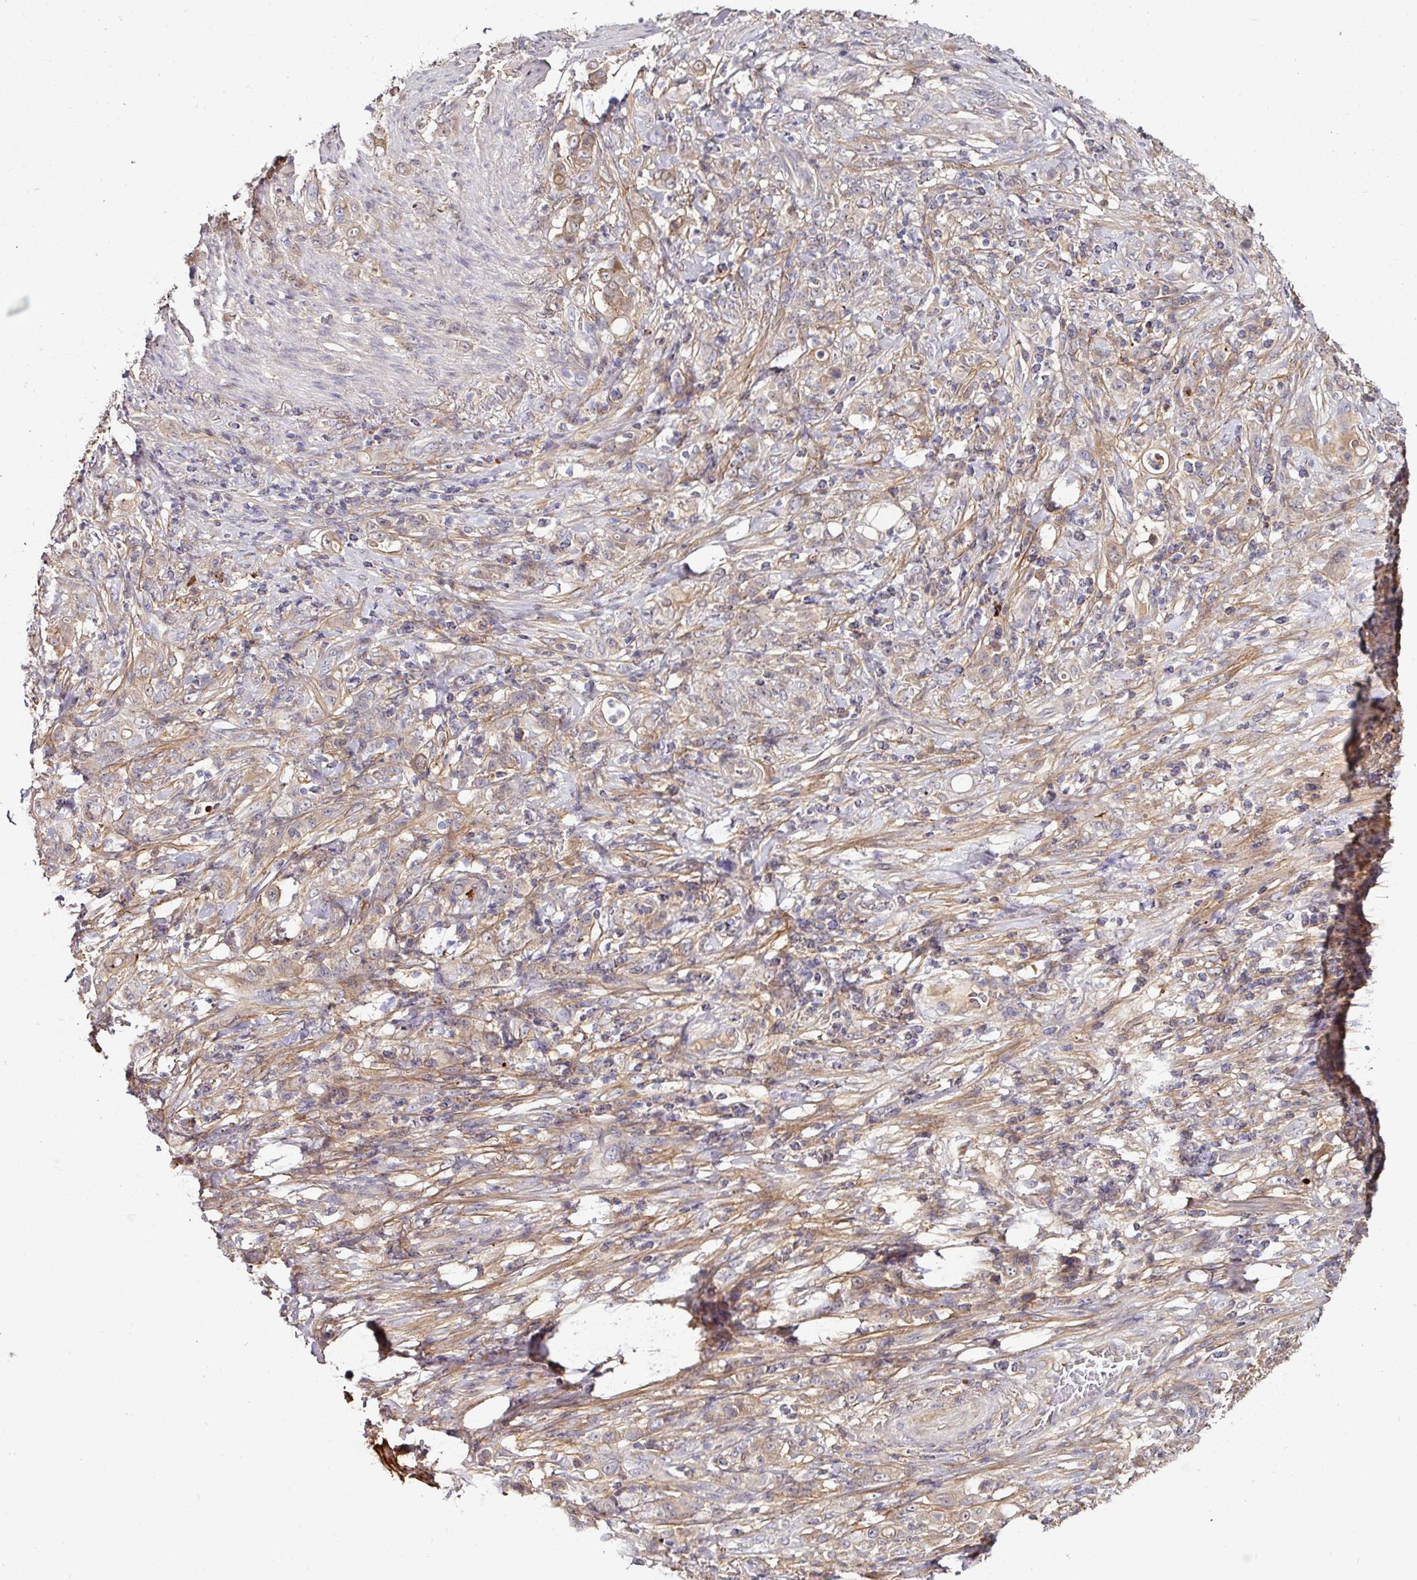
{"staining": {"intensity": "moderate", "quantity": ">75%", "location": "cytoplasmic/membranous"}, "tissue": "stomach cancer", "cell_type": "Tumor cells", "image_type": "cancer", "snomed": [{"axis": "morphology", "description": "Adenocarcinoma, NOS"}, {"axis": "topography", "description": "Stomach"}], "caption": "Immunohistochemical staining of stomach cancer (adenocarcinoma) exhibits moderate cytoplasmic/membranous protein staining in about >75% of tumor cells.", "gene": "CTDSP2", "patient": {"sex": "female", "age": 79}}